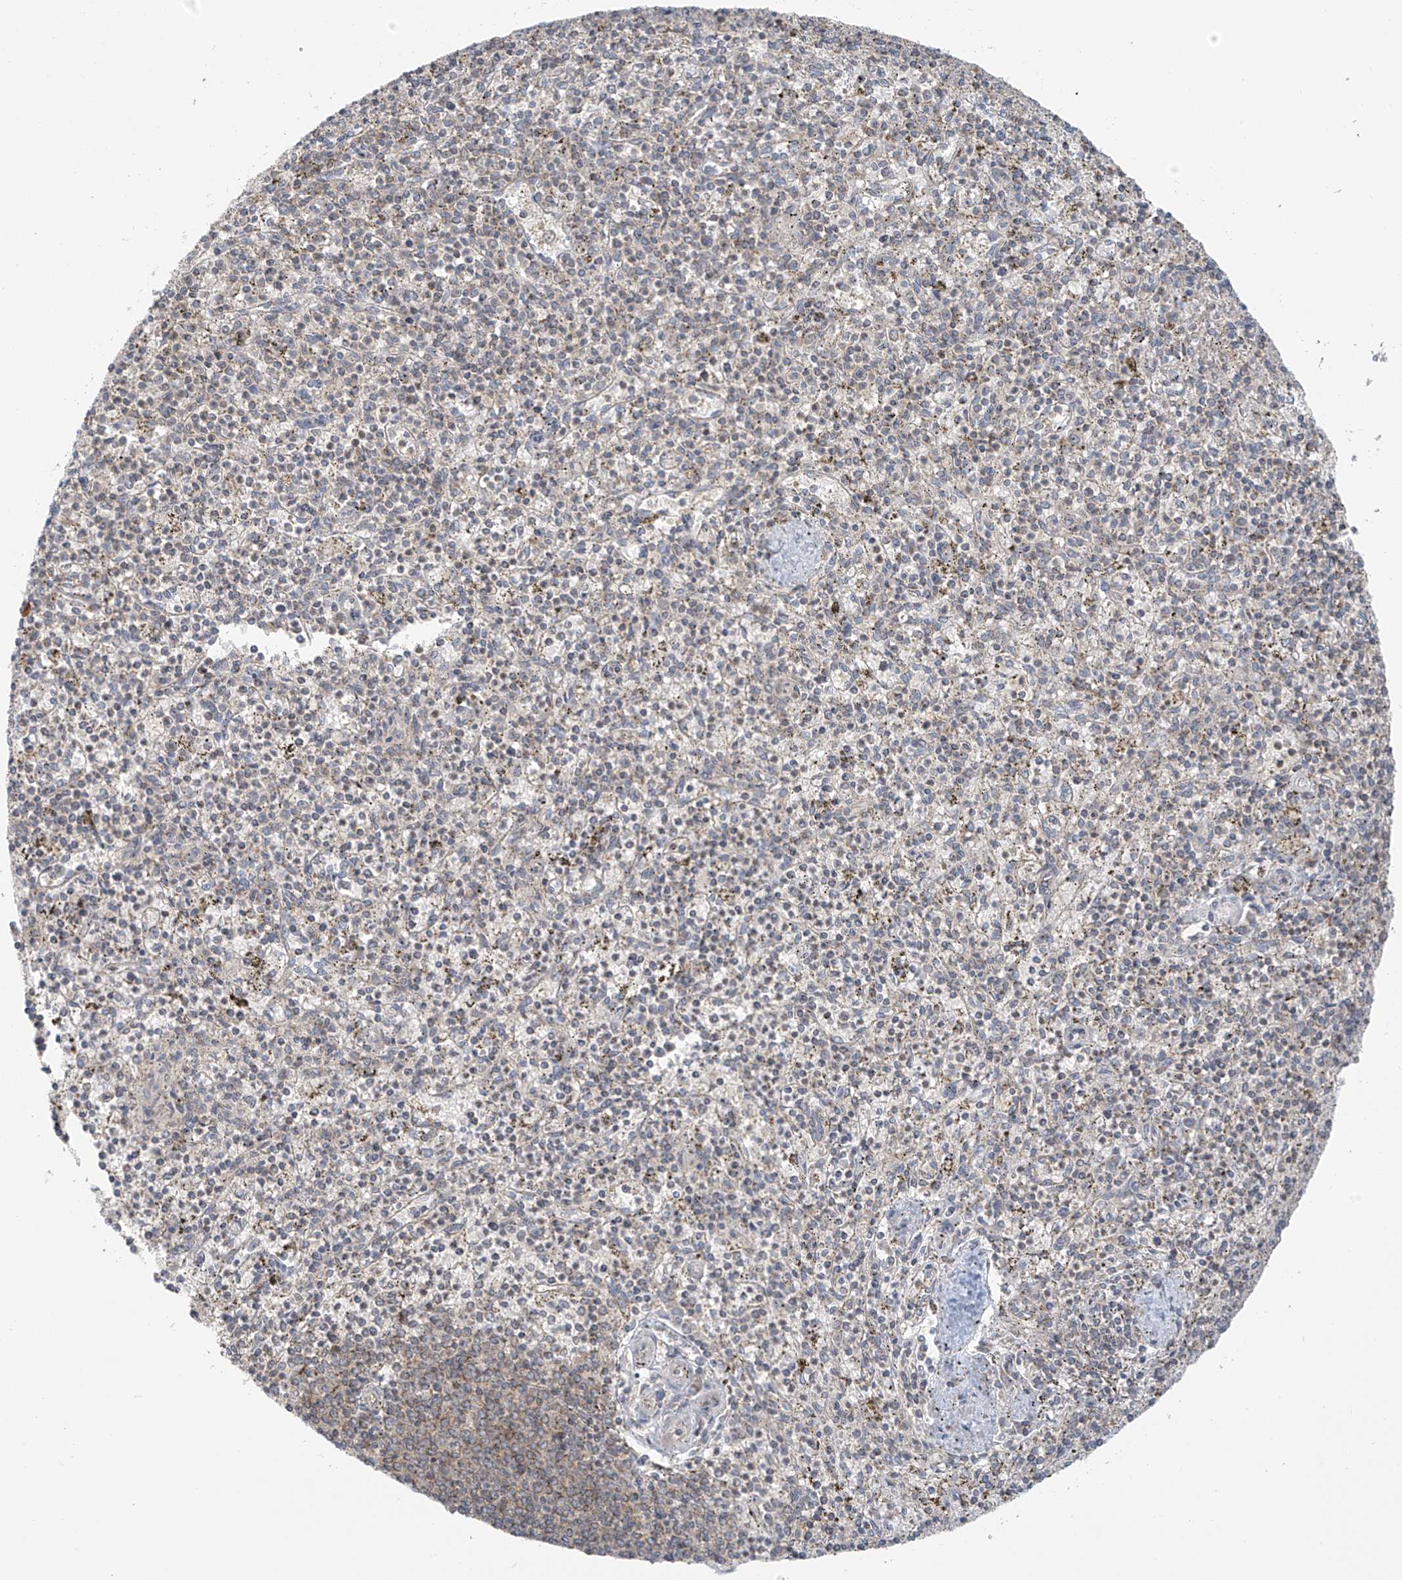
{"staining": {"intensity": "negative", "quantity": "none", "location": "none"}, "tissue": "spleen", "cell_type": "Cells in red pulp", "image_type": "normal", "snomed": [{"axis": "morphology", "description": "Normal tissue, NOS"}, {"axis": "topography", "description": "Spleen"}], "caption": "A high-resolution histopathology image shows immunohistochemistry staining of normal spleen, which exhibits no significant staining in cells in red pulp. Brightfield microscopy of immunohistochemistry (IHC) stained with DAB (brown) and hematoxylin (blue), captured at high magnification.", "gene": "HDDC2", "patient": {"sex": "male", "age": 72}}